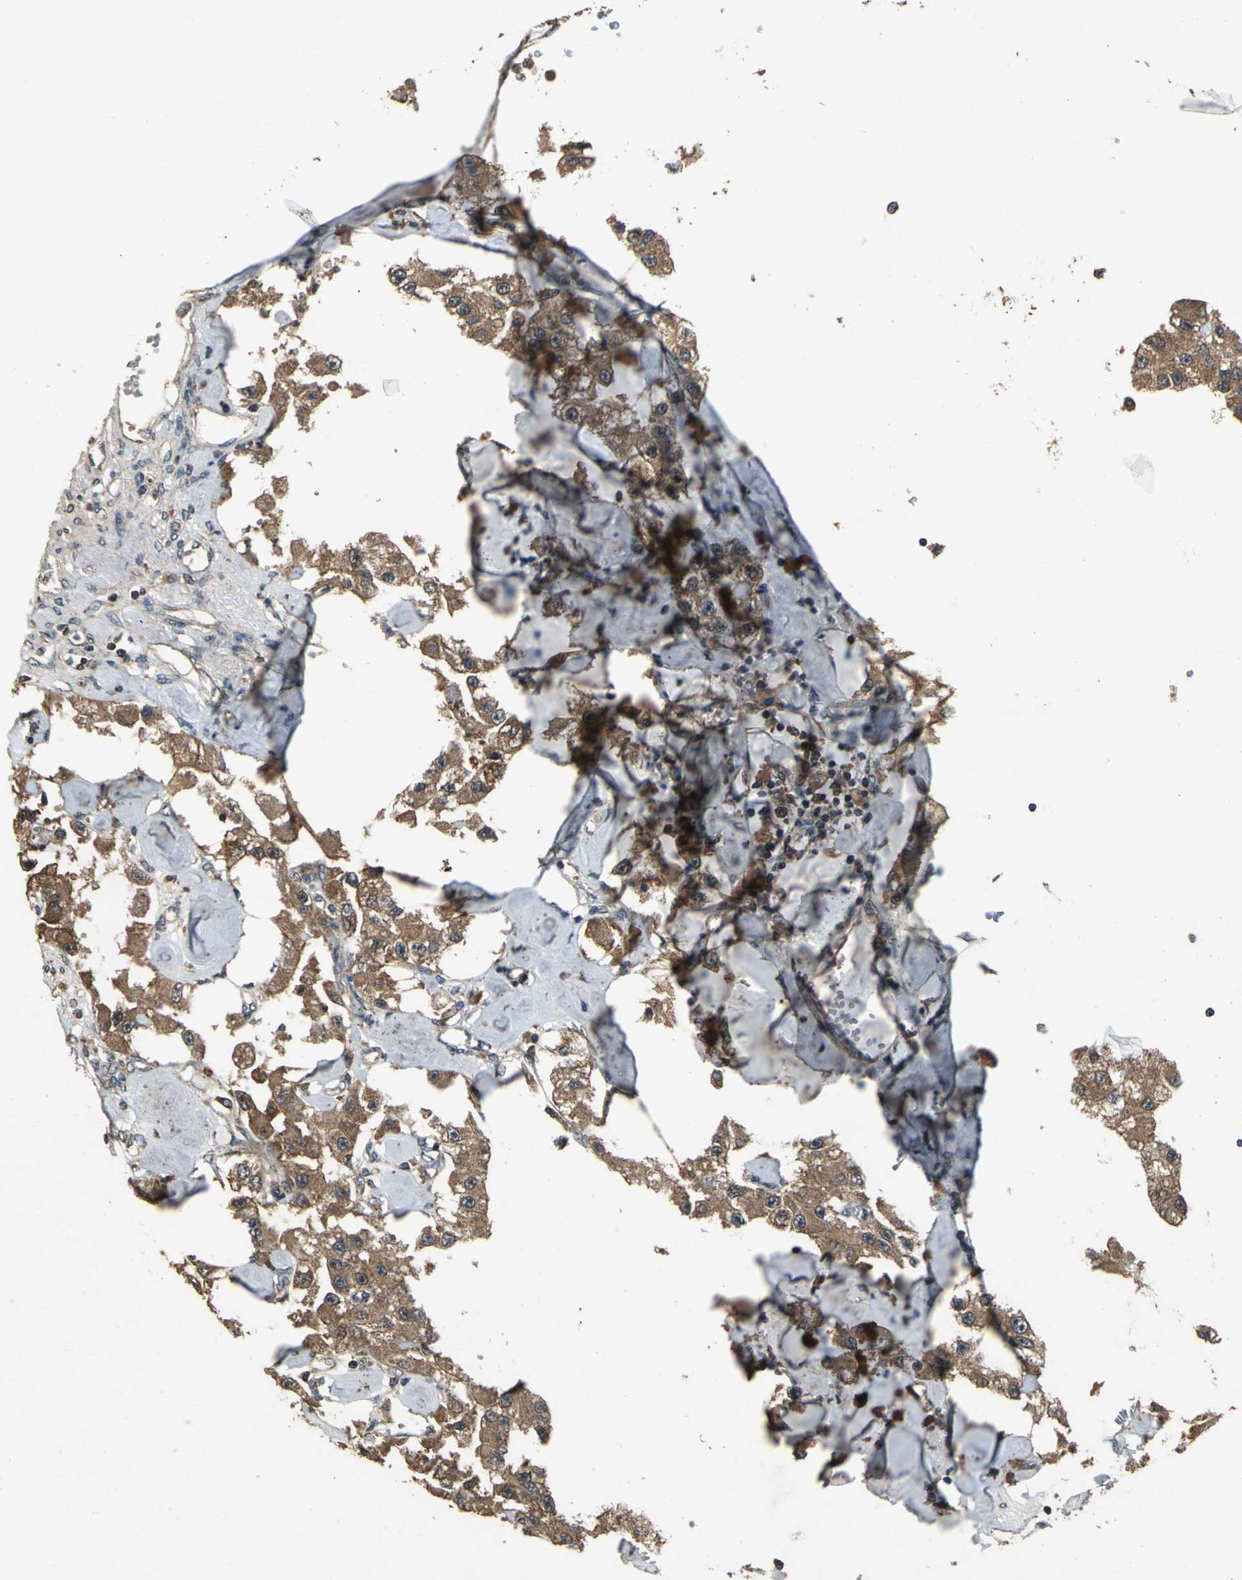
{"staining": {"intensity": "strong", "quantity": ">75%", "location": "cytoplasmic/membranous"}, "tissue": "carcinoid", "cell_type": "Tumor cells", "image_type": "cancer", "snomed": [{"axis": "morphology", "description": "Carcinoid, malignant, NOS"}, {"axis": "topography", "description": "Pancreas"}], "caption": "Immunohistochemistry (DAB (3,3'-diaminobenzidine)) staining of carcinoid shows strong cytoplasmic/membranous protein expression in approximately >75% of tumor cells.", "gene": "ZNF608", "patient": {"sex": "male", "age": 41}}